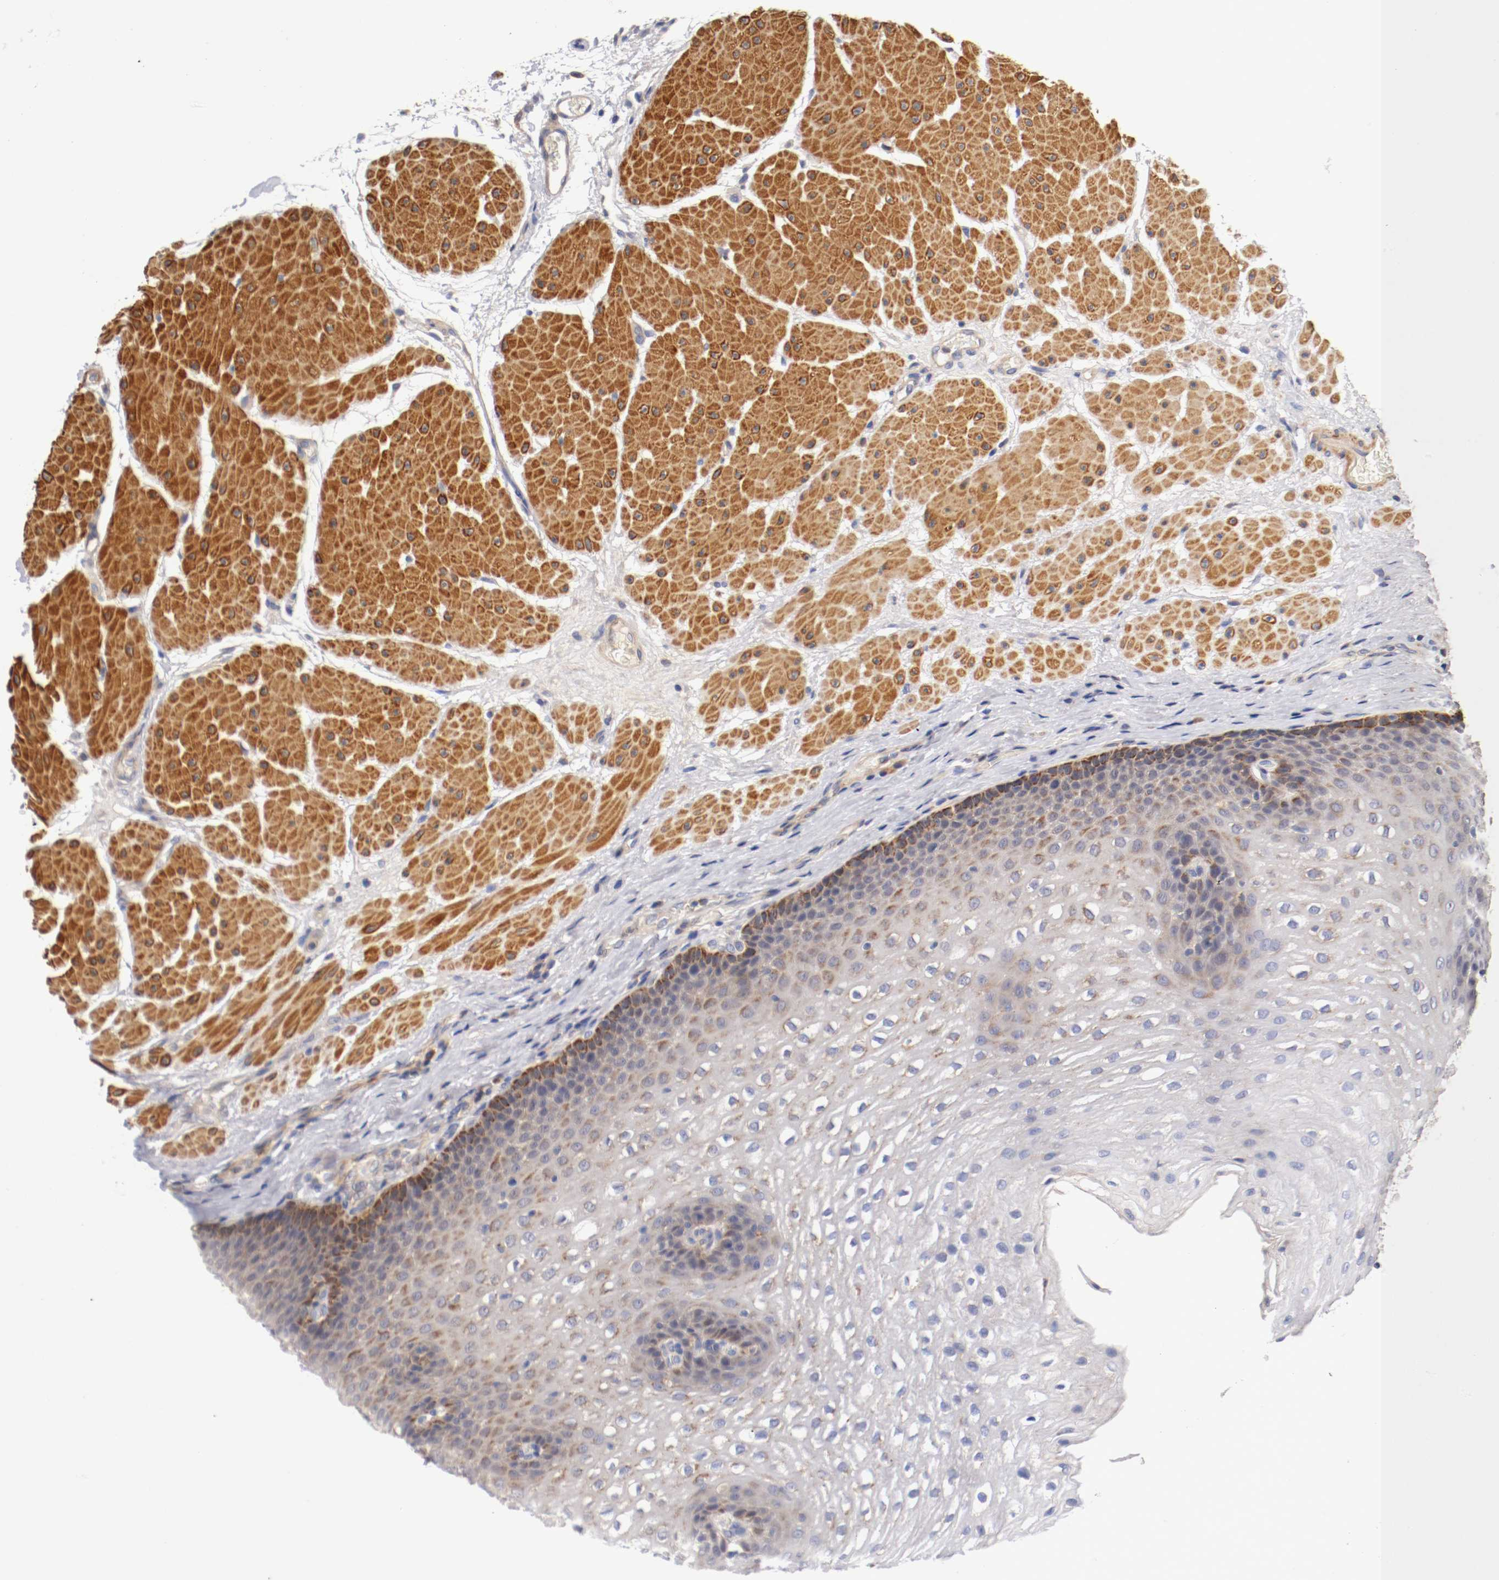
{"staining": {"intensity": "moderate", "quantity": "25%-75%", "location": "cytoplasmic/membranous"}, "tissue": "esophagus", "cell_type": "Squamous epithelial cells", "image_type": "normal", "snomed": [{"axis": "morphology", "description": "Normal tissue, NOS"}, {"axis": "topography", "description": "Esophagus"}], "caption": "Protein expression analysis of benign human esophagus reveals moderate cytoplasmic/membranous positivity in approximately 25%-75% of squamous epithelial cells.", "gene": "SEMA5A", "patient": {"sex": "male", "age": 48}}